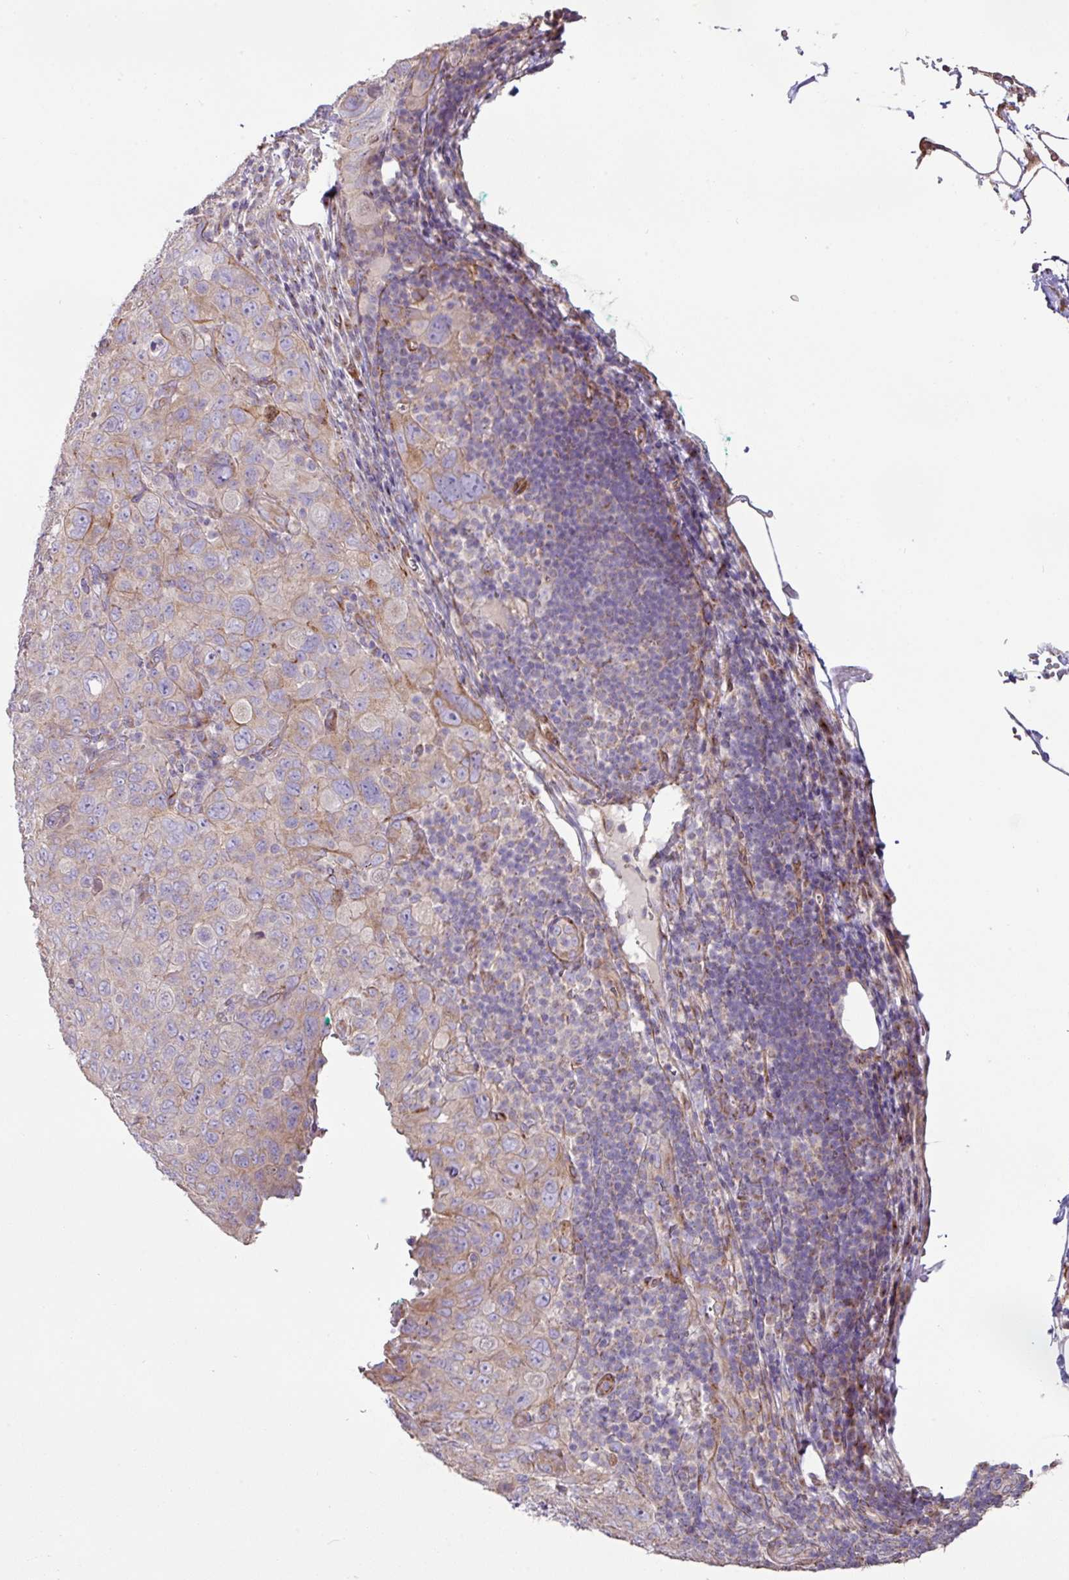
{"staining": {"intensity": "weak", "quantity": "25%-75%", "location": "cytoplasmic/membranous"}, "tissue": "pancreatic cancer", "cell_type": "Tumor cells", "image_type": "cancer", "snomed": [{"axis": "morphology", "description": "Adenocarcinoma, NOS"}, {"axis": "topography", "description": "Pancreas"}], "caption": "Human pancreatic cancer (adenocarcinoma) stained with a protein marker demonstrates weak staining in tumor cells.", "gene": "MRRF", "patient": {"sex": "male", "age": 68}}